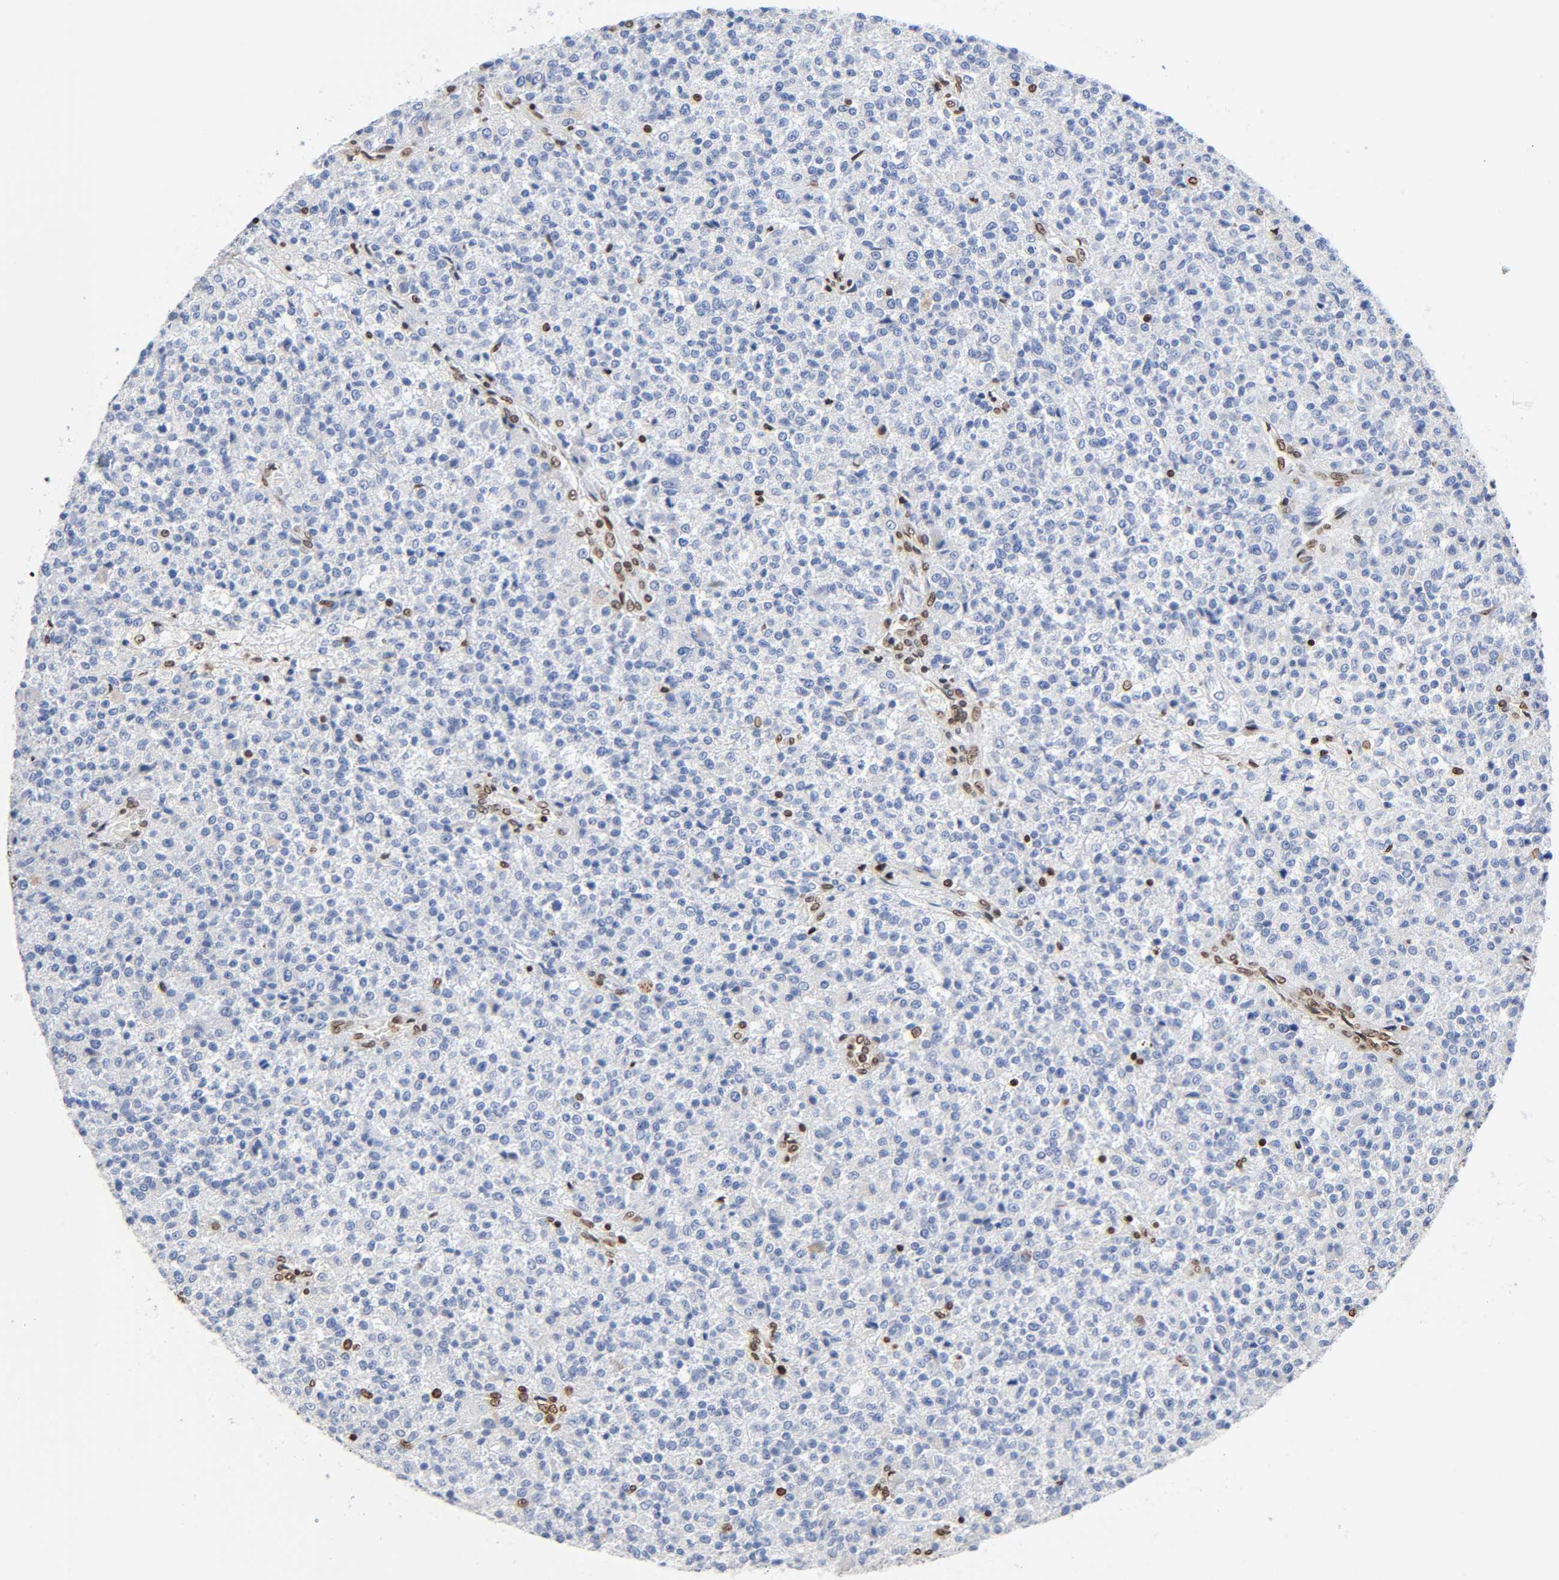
{"staining": {"intensity": "negative", "quantity": "none", "location": "none"}, "tissue": "testis cancer", "cell_type": "Tumor cells", "image_type": "cancer", "snomed": [{"axis": "morphology", "description": "Seminoma, NOS"}, {"axis": "topography", "description": "Testis"}], "caption": "This is a micrograph of immunohistochemistry (IHC) staining of seminoma (testis), which shows no staining in tumor cells.", "gene": "HOXA6", "patient": {"sex": "male", "age": 59}}